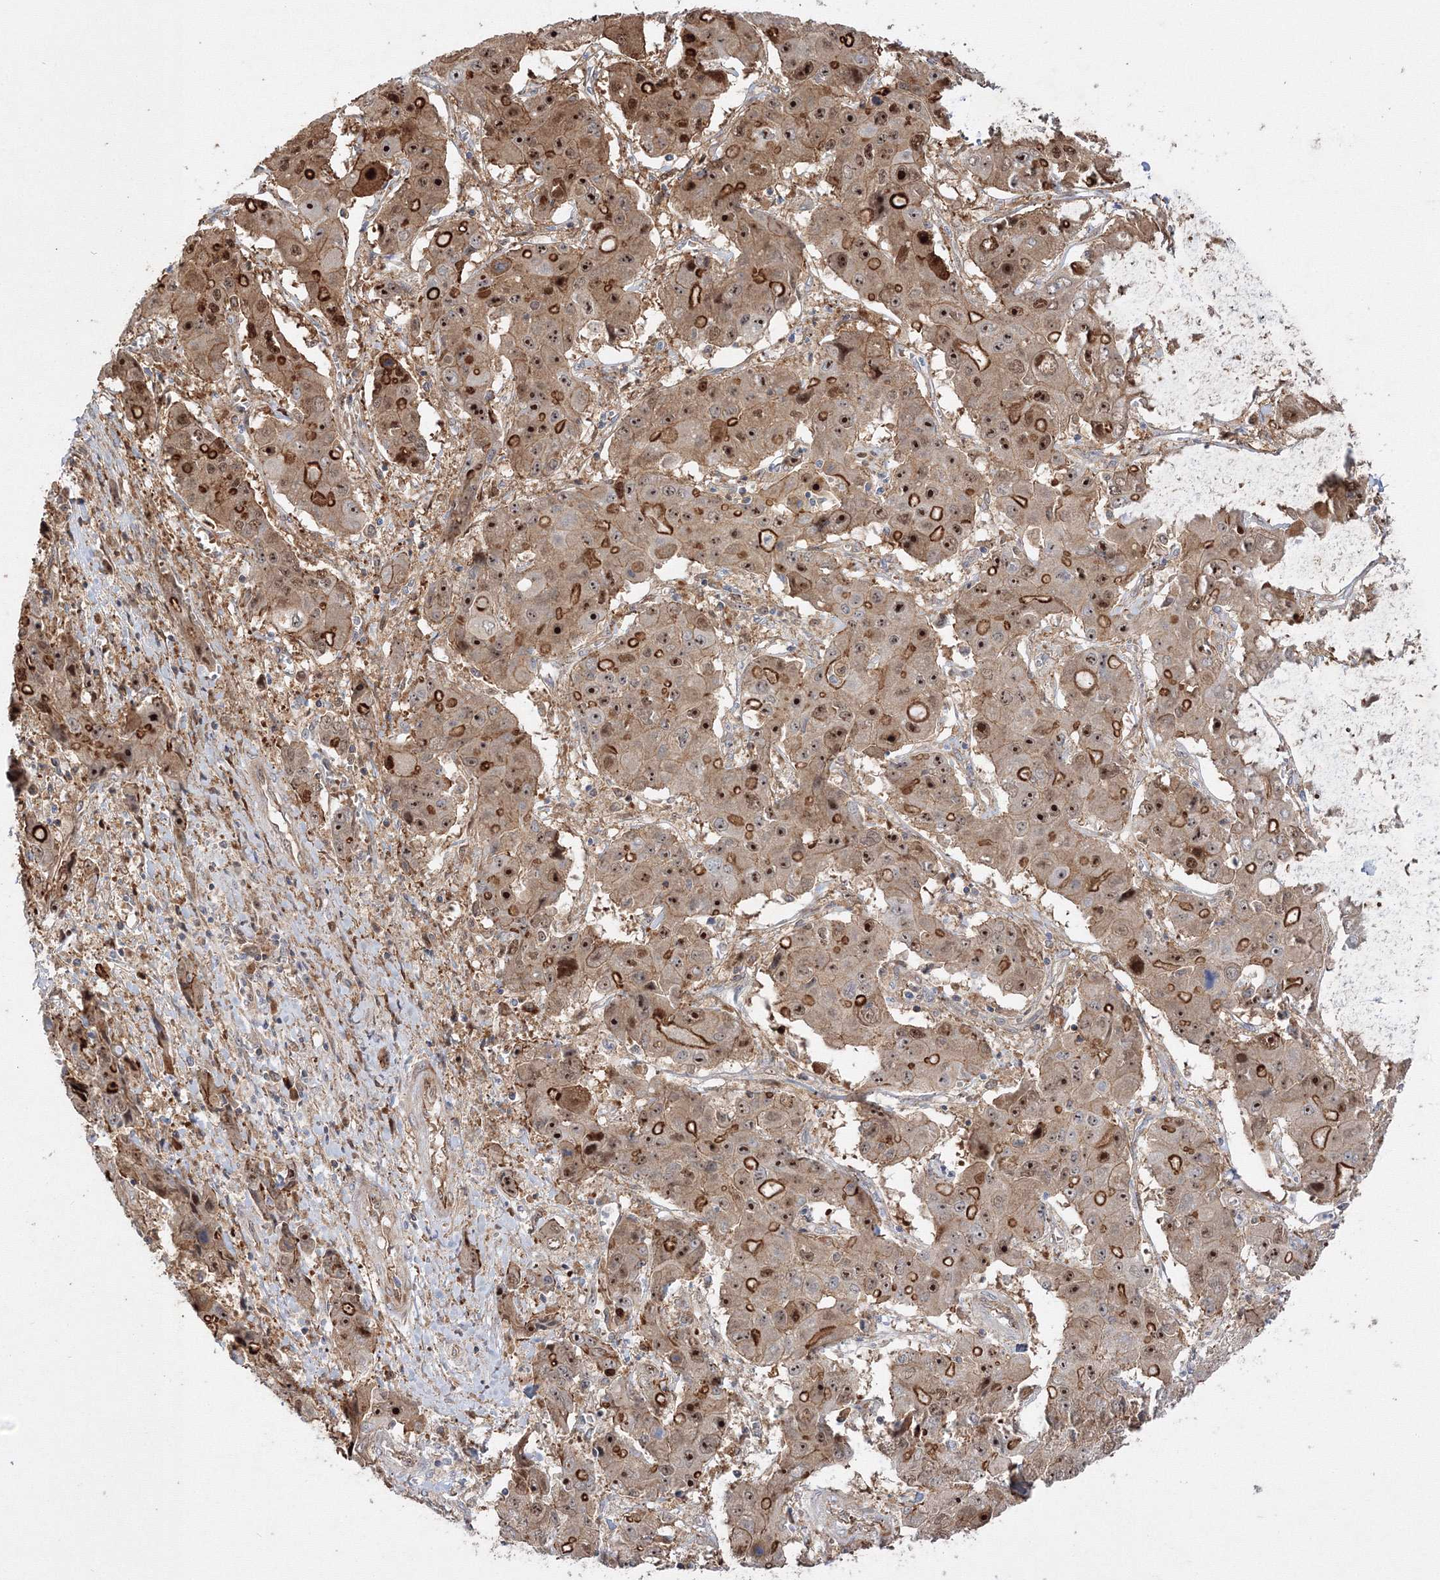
{"staining": {"intensity": "moderate", "quantity": ">75%", "location": "cytoplasmic/membranous,nuclear"}, "tissue": "liver cancer", "cell_type": "Tumor cells", "image_type": "cancer", "snomed": [{"axis": "morphology", "description": "Cholangiocarcinoma"}, {"axis": "topography", "description": "Liver"}], "caption": "Human liver cholangiocarcinoma stained with a protein marker demonstrates moderate staining in tumor cells.", "gene": "NPM3", "patient": {"sex": "male", "age": 67}}